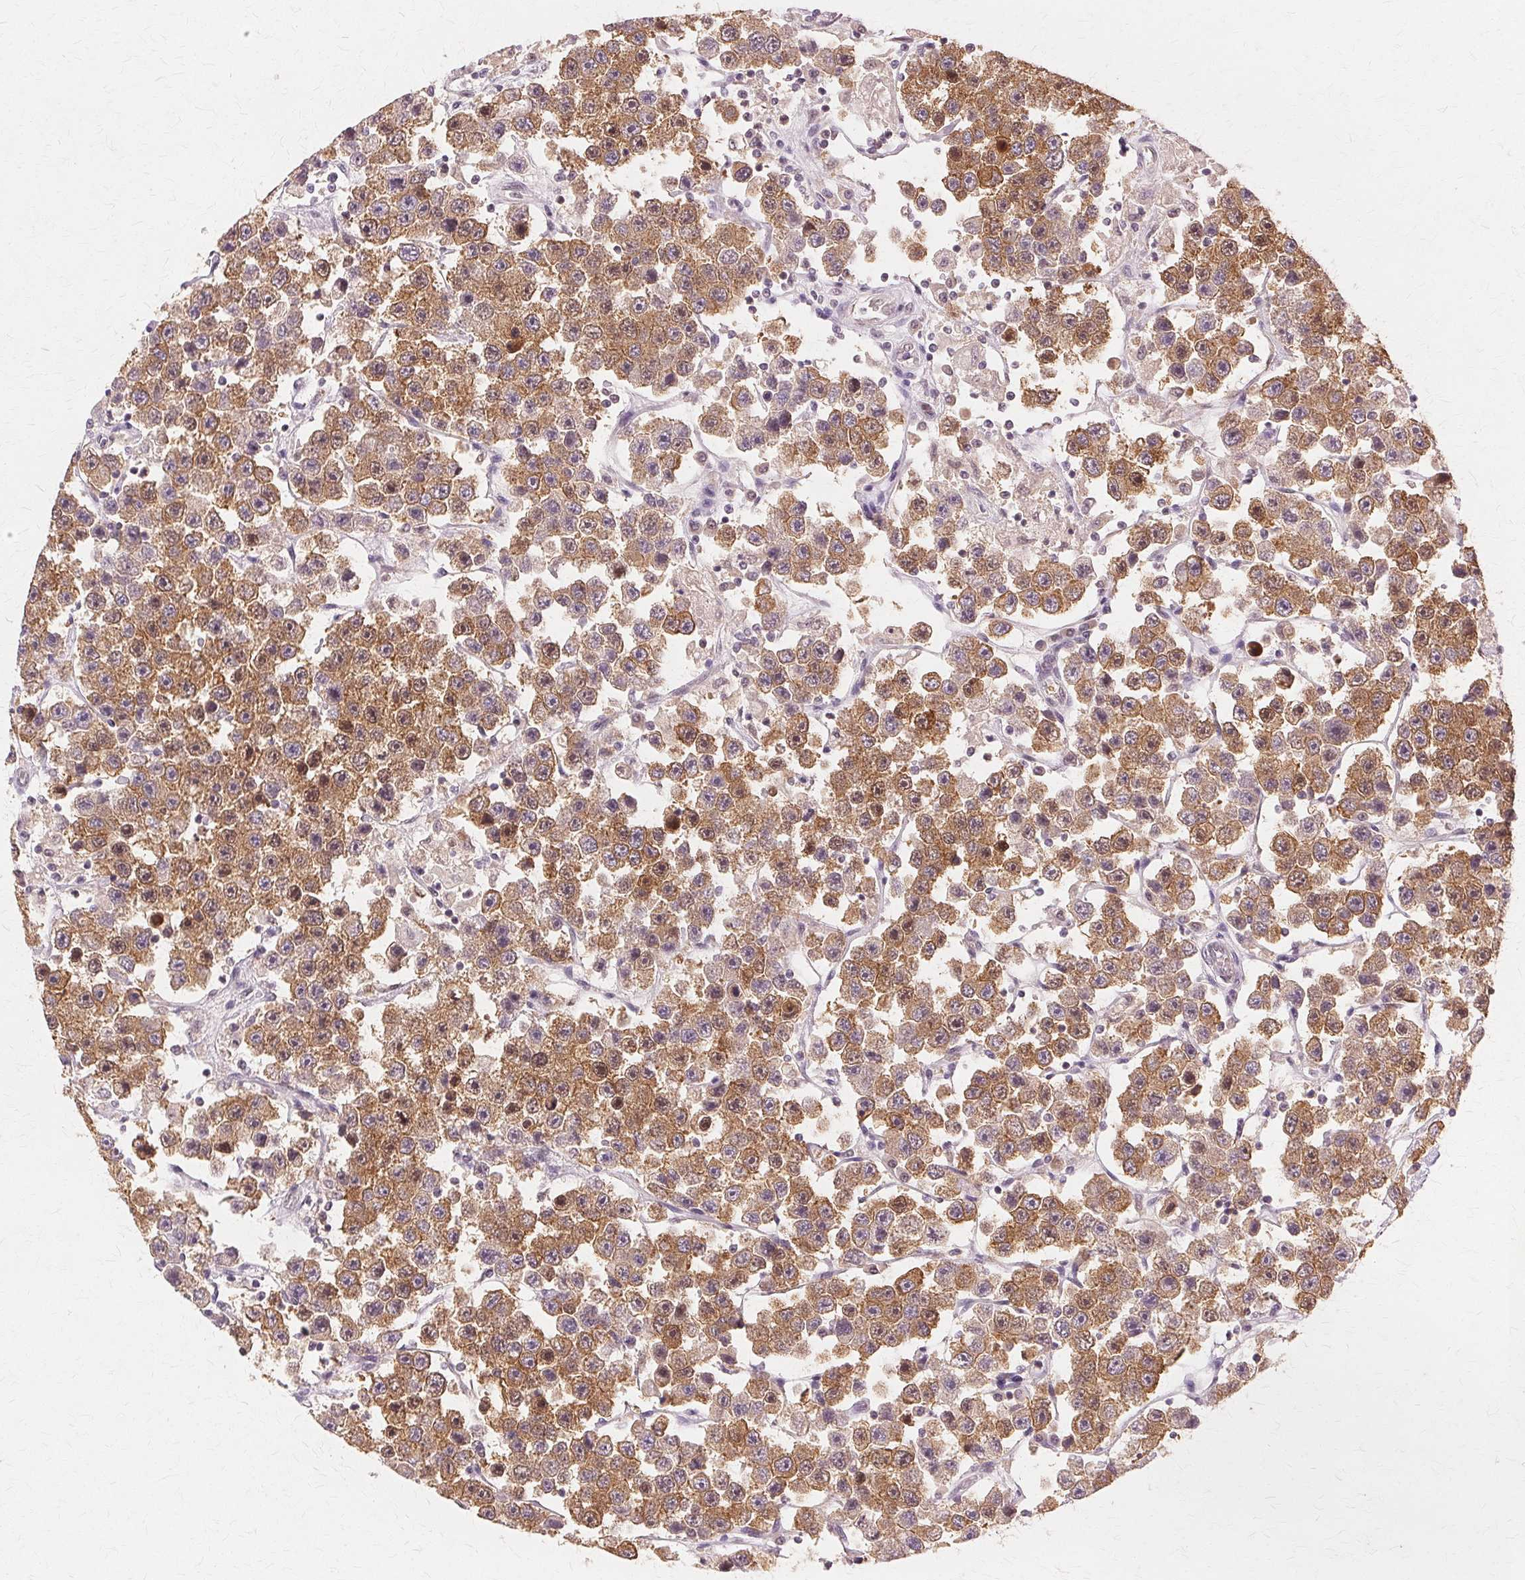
{"staining": {"intensity": "moderate", "quantity": ">75%", "location": "cytoplasmic/membranous"}, "tissue": "testis cancer", "cell_type": "Tumor cells", "image_type": "cancer", "snomed": [{"axis": "morphology", "description": "Seminoma, NOS"}, {"axis": "topography", "description": "Testis"}], "caption": "Testis cancer tissue exhibits moderate cytoplasmic/membranous expression in about >75% of tumor cells, visualized by immunohistochemistry. Using DAB (3,3'-diaminobenzidine) (brown) and hematoxylin (blue) stains, captured at high magnification using brightfield microscopy.", "gene": "PRMT5", "patient": {"sex": "male", "age": 45}}